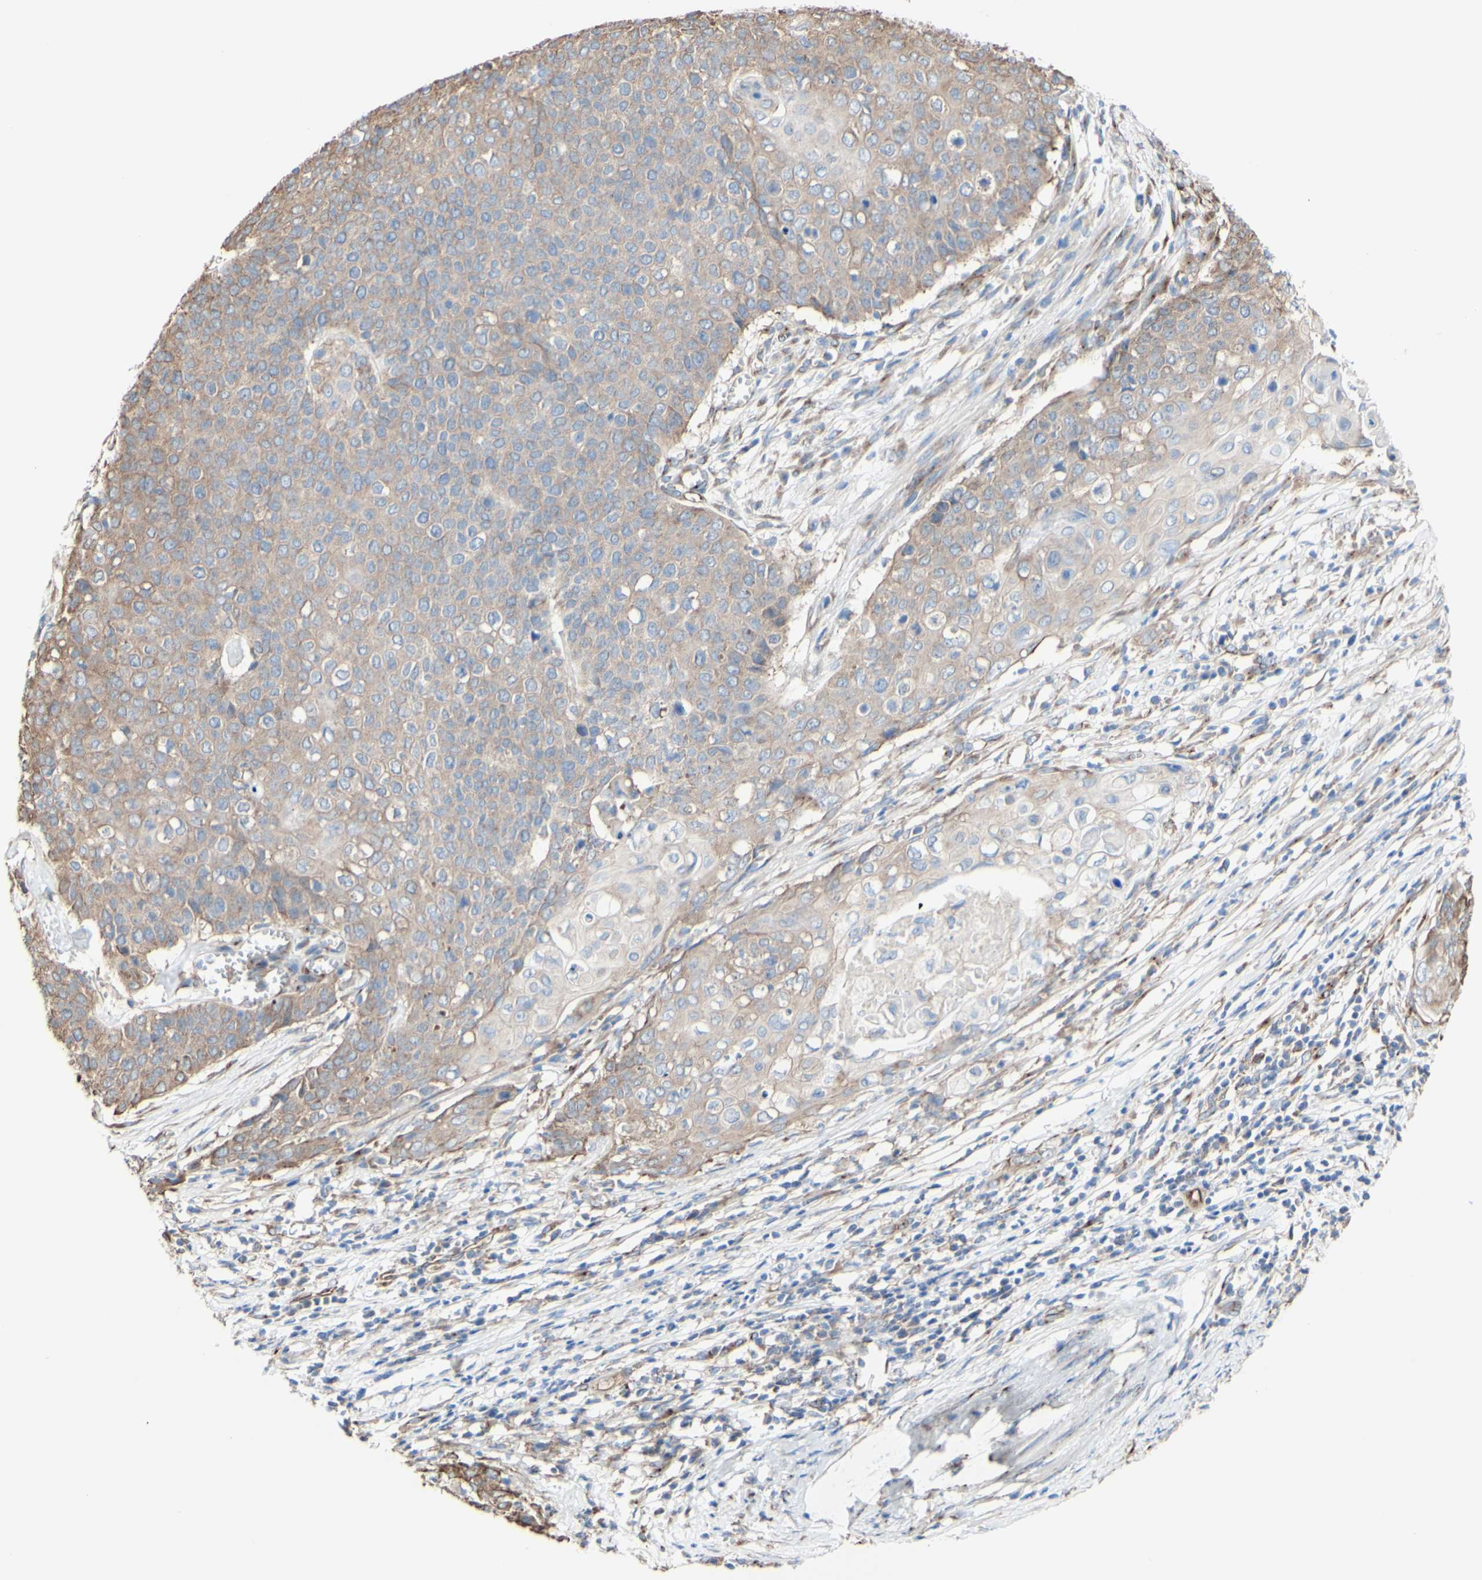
{"staining": {"intensity": "moderate", "quantity": ">75%", "location": "cytoplasmic/membranous"}, "tissue": "cervical cancer", "cell_type": "Tumor cells", "image_type": "cancer", "snomed": [{"axis": "morphology", "description": "Squamous cell carcinoma, NOS"}, {"axis": "topography", "description": "Cervix"}], "caption": "This is an image of immunohistochemistry (IHC) staining of cervical cancer, which shows moderate expression in the cytoplasmic/membranous of tumor cells.", "gene": "LRIG3", "patient": {"sex": "female", "age": 39}}